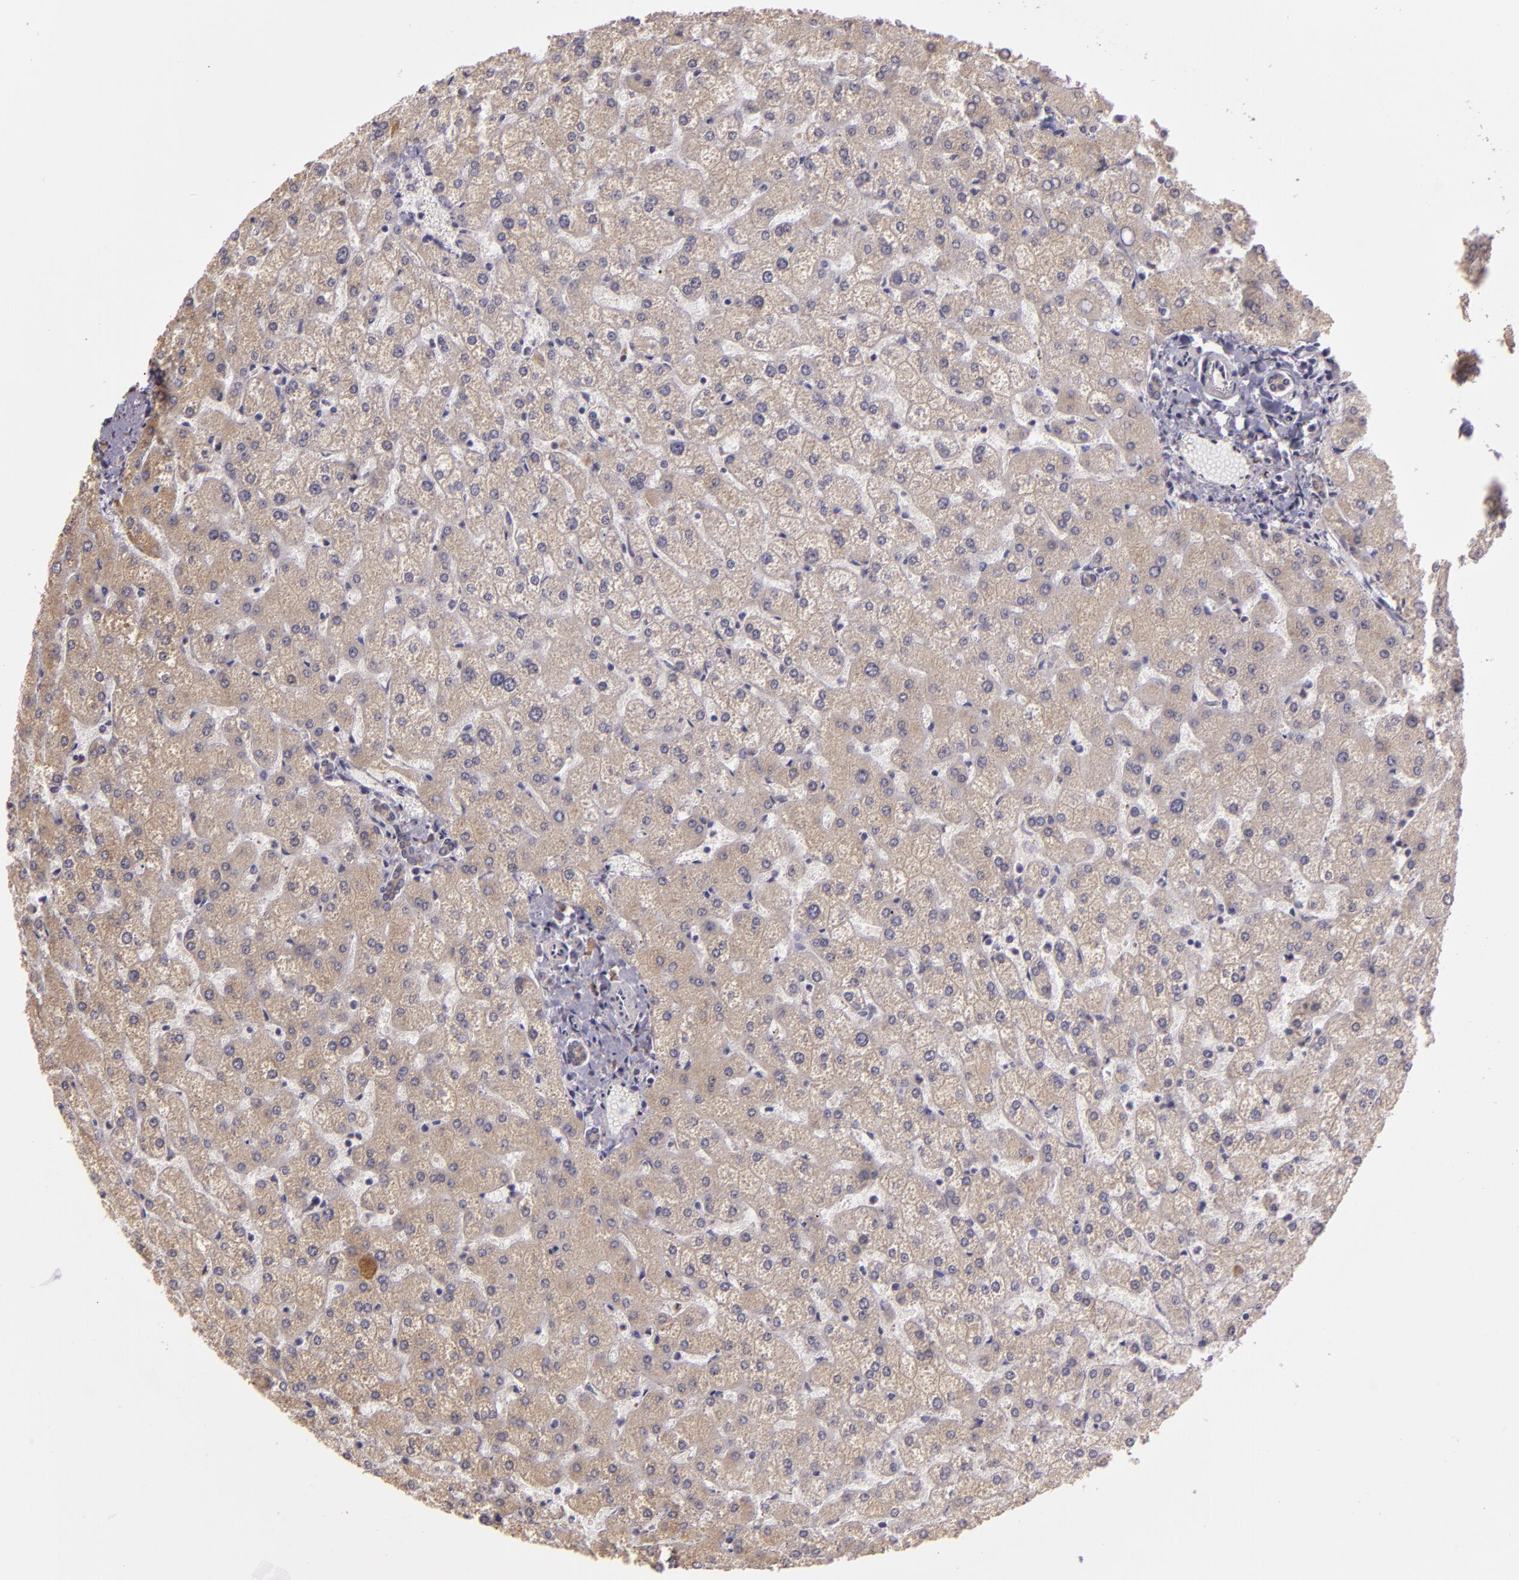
{"staining": {"intensity": "negative", "quantity": "none", "location": "none"}, "tissue": "liver", "cell_type": "Cholangiocytes", "image_type": "normal", "snomed": [{"axis": "morphology", "description": "Normal tissue, NOS"}, {"axis": "topography", "description": "Liver"}], "caption": "High magnification brightfield microscopy of unremarkable liver stained with DAB (3,3'-diaminobenzidine) (brown) and counterstained with hematoxylin (blue): cholangiocytes show no significant expression.", "gene": "SYTL4", "patient": {"sex": "female", "age": 32}}